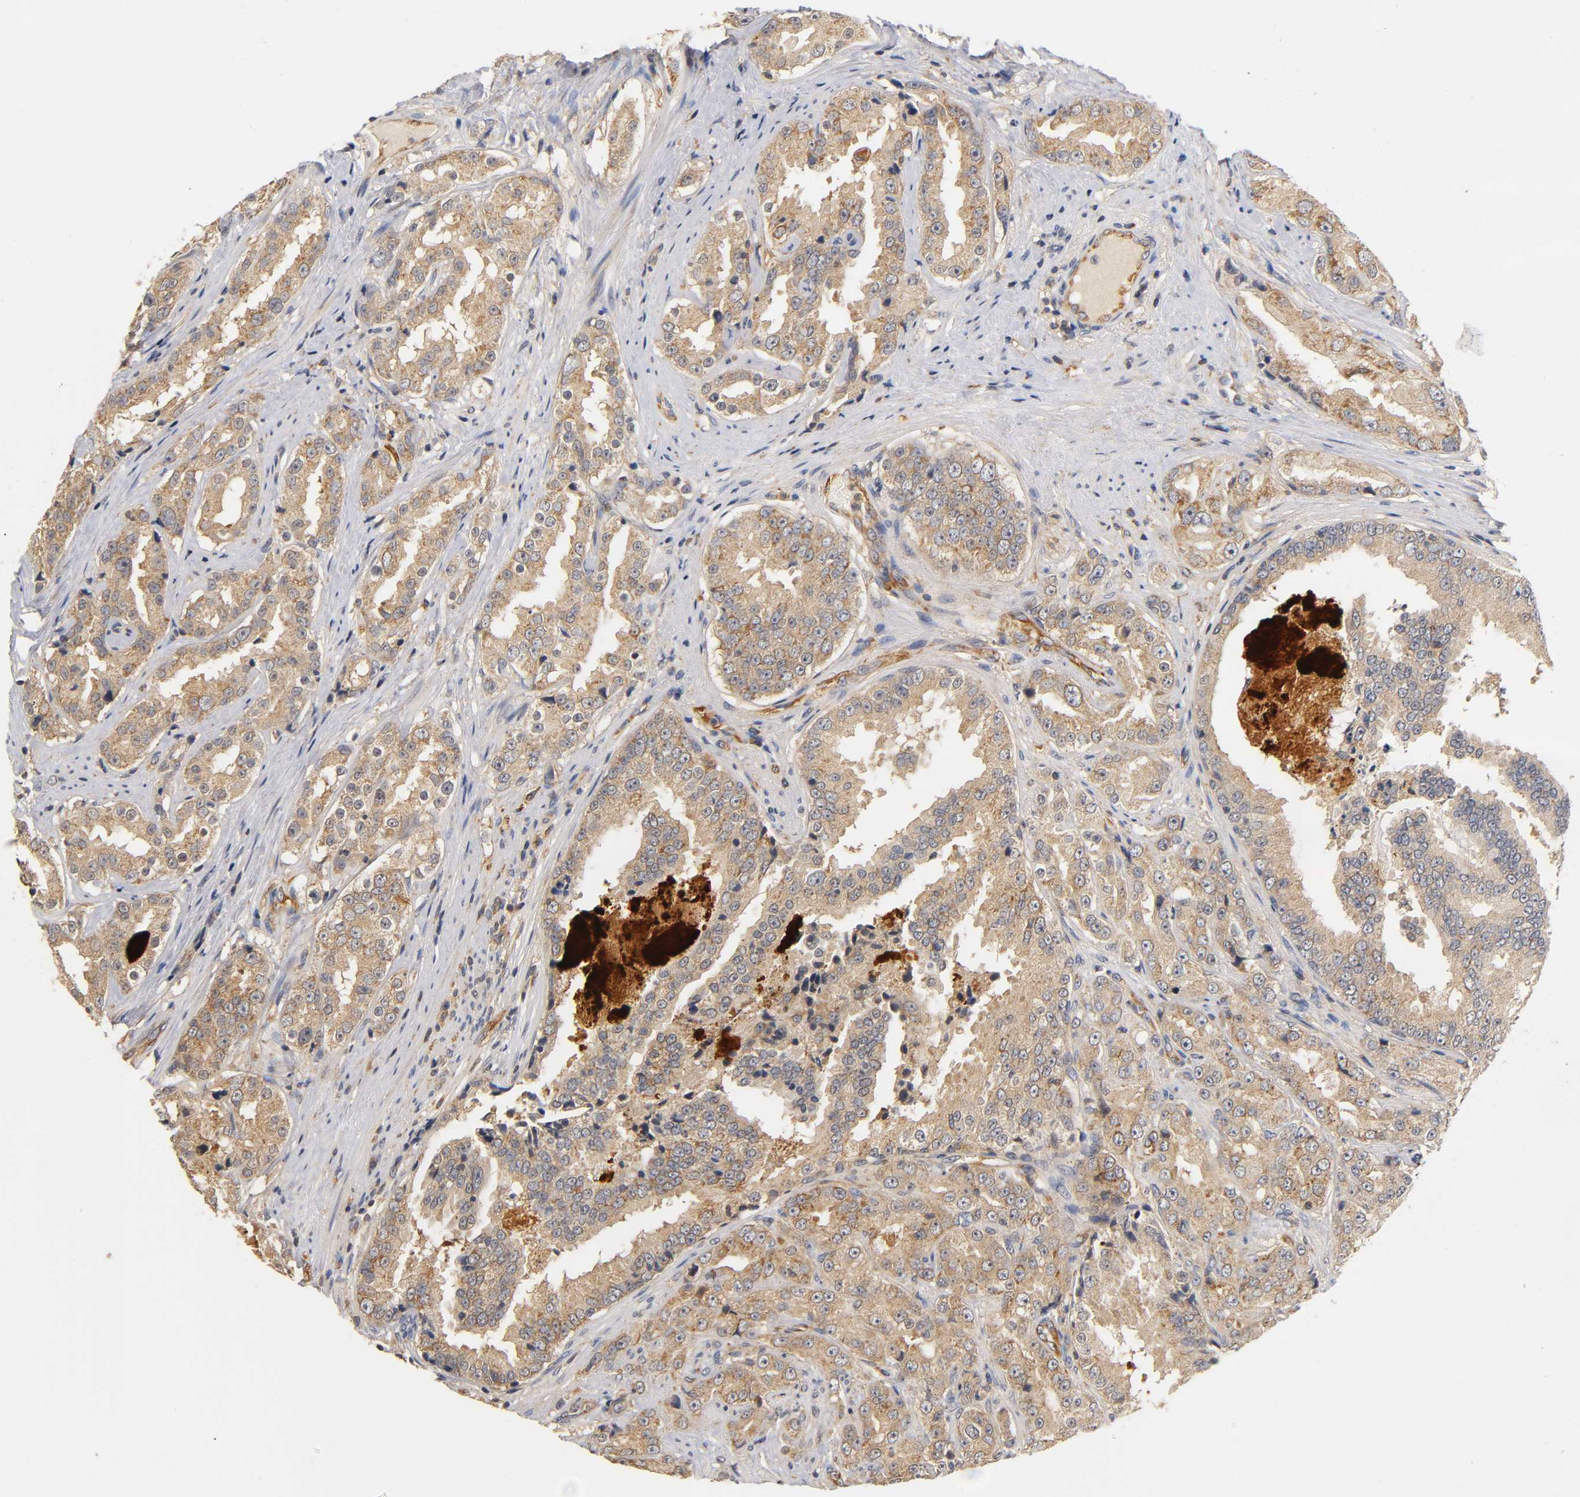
{"staining": {"intensity": "moderate", "quantity": ">75%", "location": "cytoplasmic/membranous"}, "tissue": "prostate cancer", "cell_type": "Tumor cells", "image_type": "cancer", "snomed": [{"axis": "morphology", "description": "Adenocarcinoma, High grade"}, {"axis": "topography", "description": "Prostate"}], "caption": "Immunohistochemistry histopathology image of human adenocarcinoma (high-grade) (prostate) stained for a protein (brown), which reveals medium levels of moderate cytoplasmic/membranous staining in about >75% of tumor cells.", "gene": "SCAP", "patient": {"sex": "male", "age": 73}}